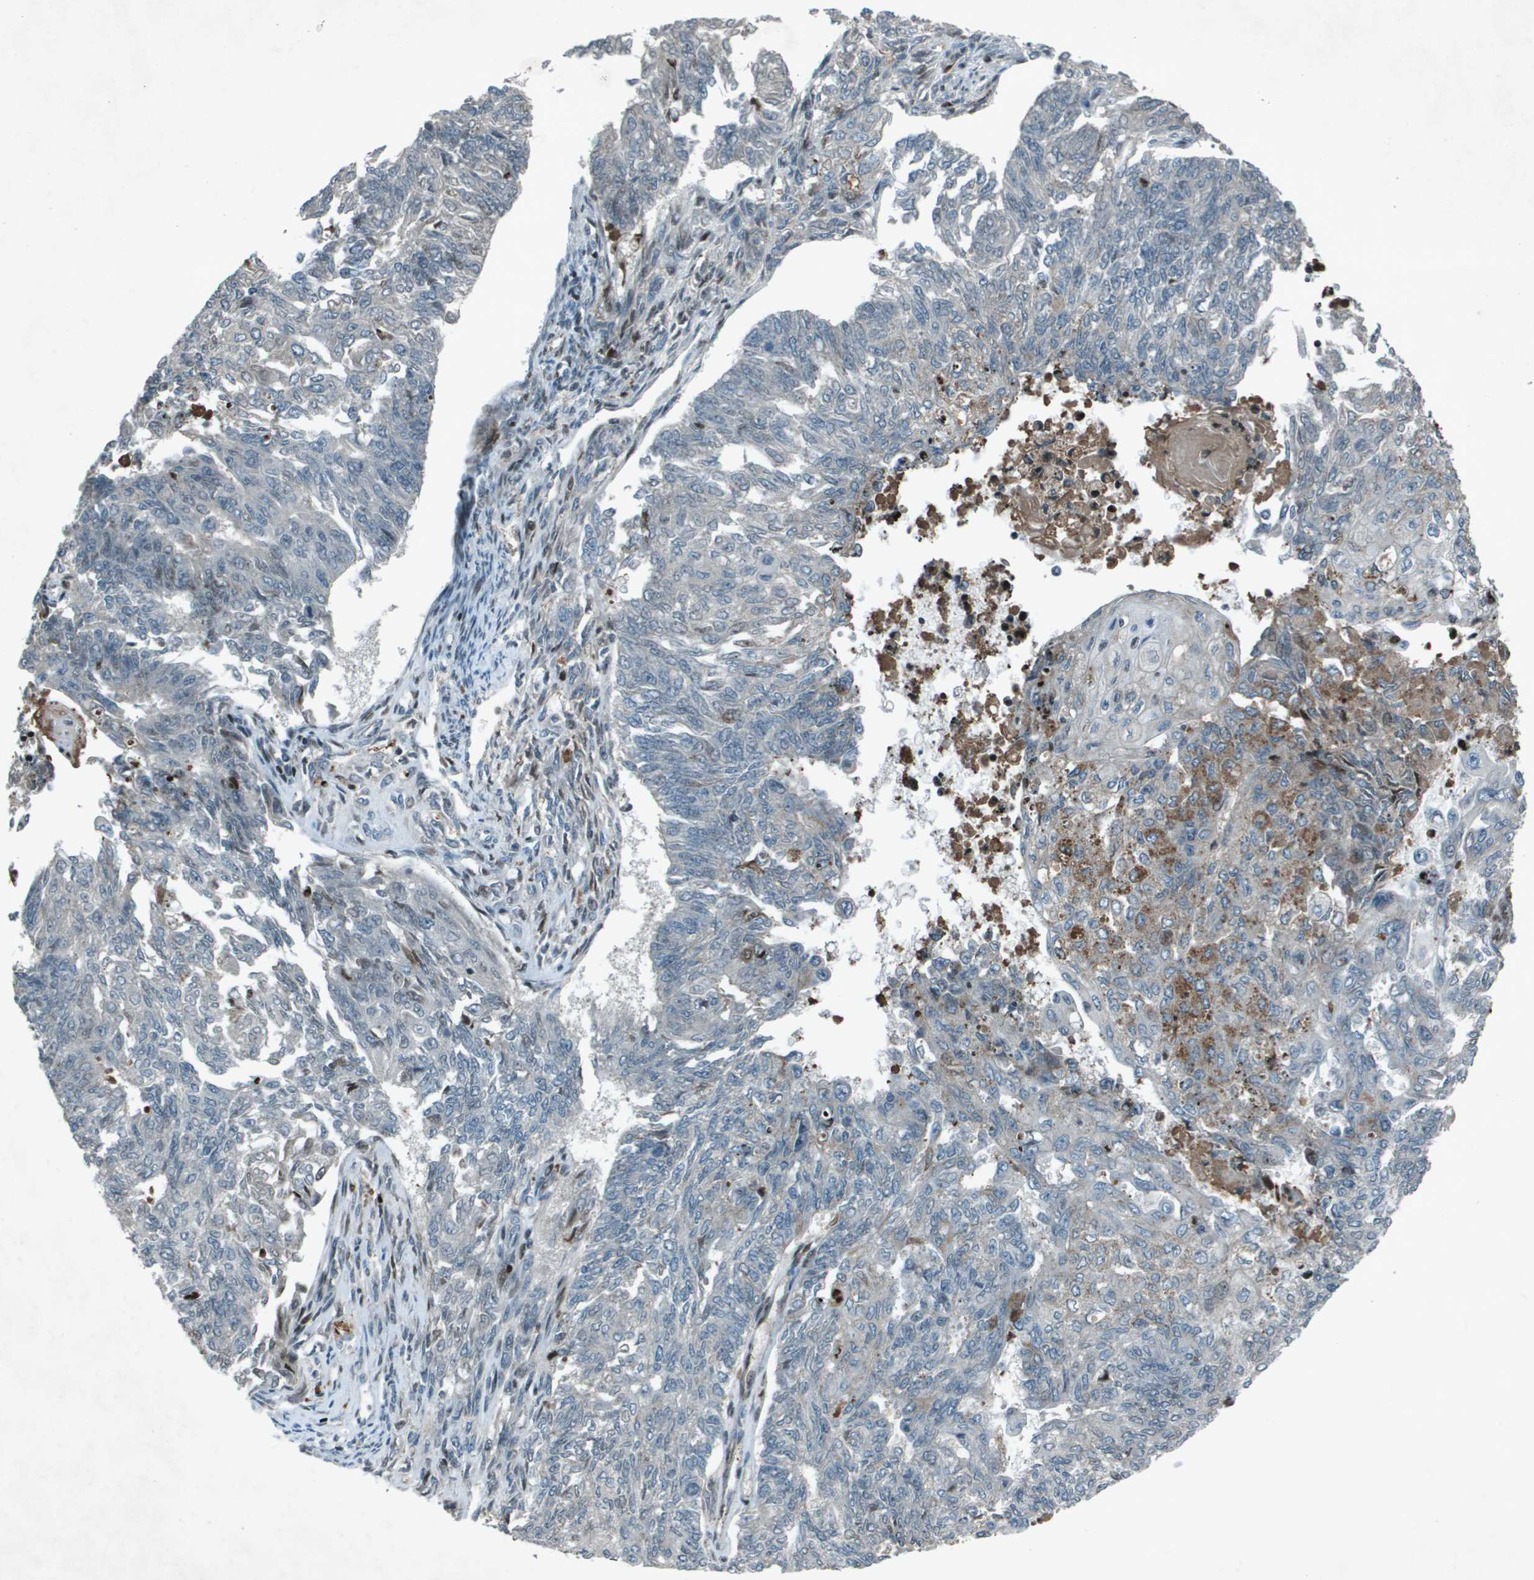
{"staining": {"intensity": "weak", "quantity": "<25%", "location": "cytoplasmic/membranous"}, "tissue": "endometrial cancer", "cell_type": "Tumor cells", "image_type": "cancer", "snomed": [{"axis": "morphology", "description": "Adenocarcinoma, NOS"}, {"axis": "topography", "description": "Endometrium"}], "caption": "IHC of human endometrial adenocarcinoma exhibits no expression in tumor cells.", "gene": "CXCL12", "patient": {"sex": "female", "age": 32}}